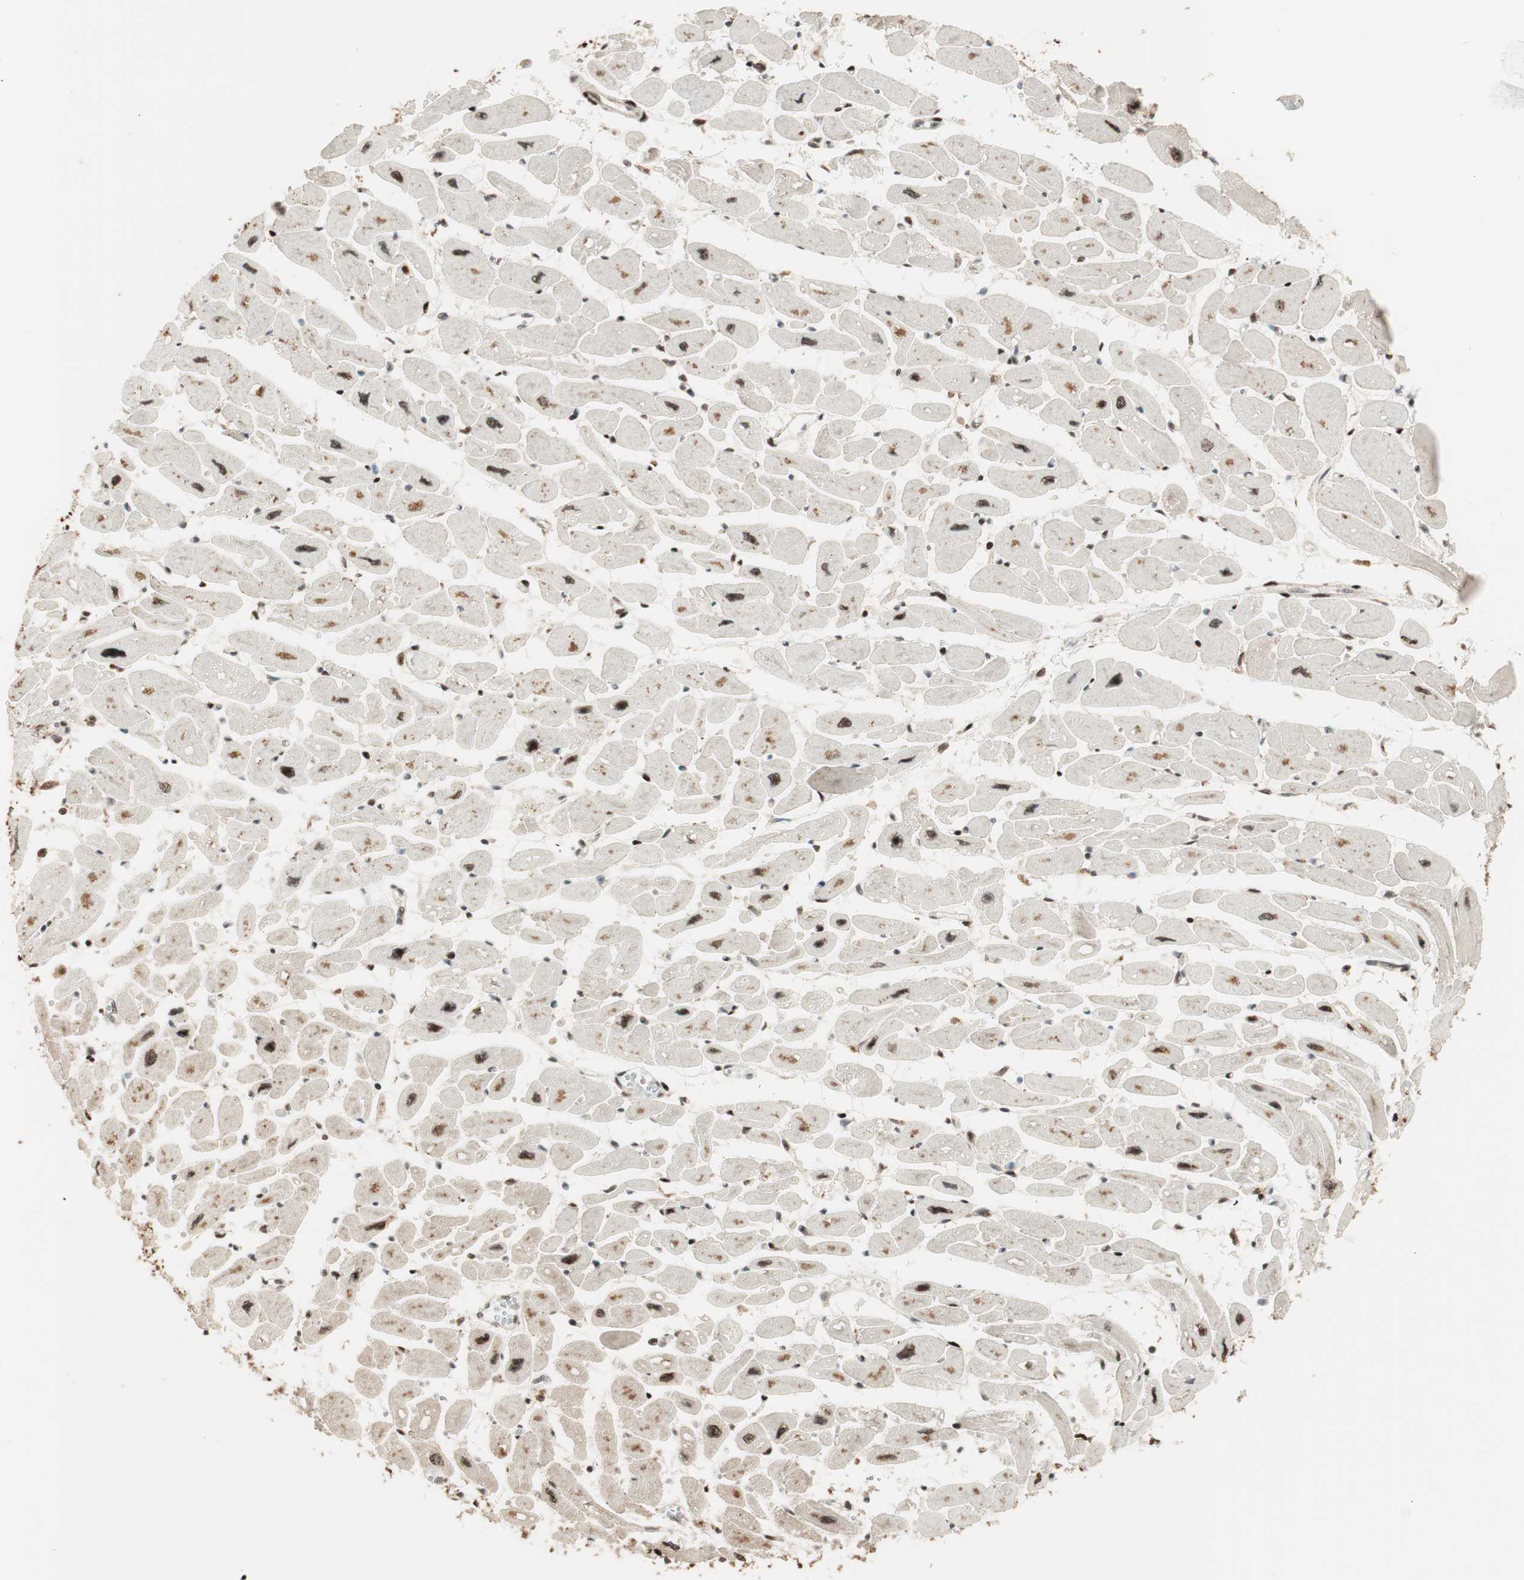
{"staining": {"intensity": "strong", "quantity": ">75%", "location": "cytoplasmic/membranous,nuclear"}, "tissue": "heart muscle", "cell_type": "Cardiomyocytes", "image_type": "normal", "snomed": [{"axis": "morphology", "description": "Normal tissue, NOS"}, {"axis": "topography", "description": "Heart"}], "caption": "Immunohistochemical staining of normal heart muscle exhibits strong cytoplasmic/membranous,nuclear protein positivity in approximately >75% of cardiomyocytes.", "gene": "BIN1", "patient": {"sex": "female", "age": 54}}